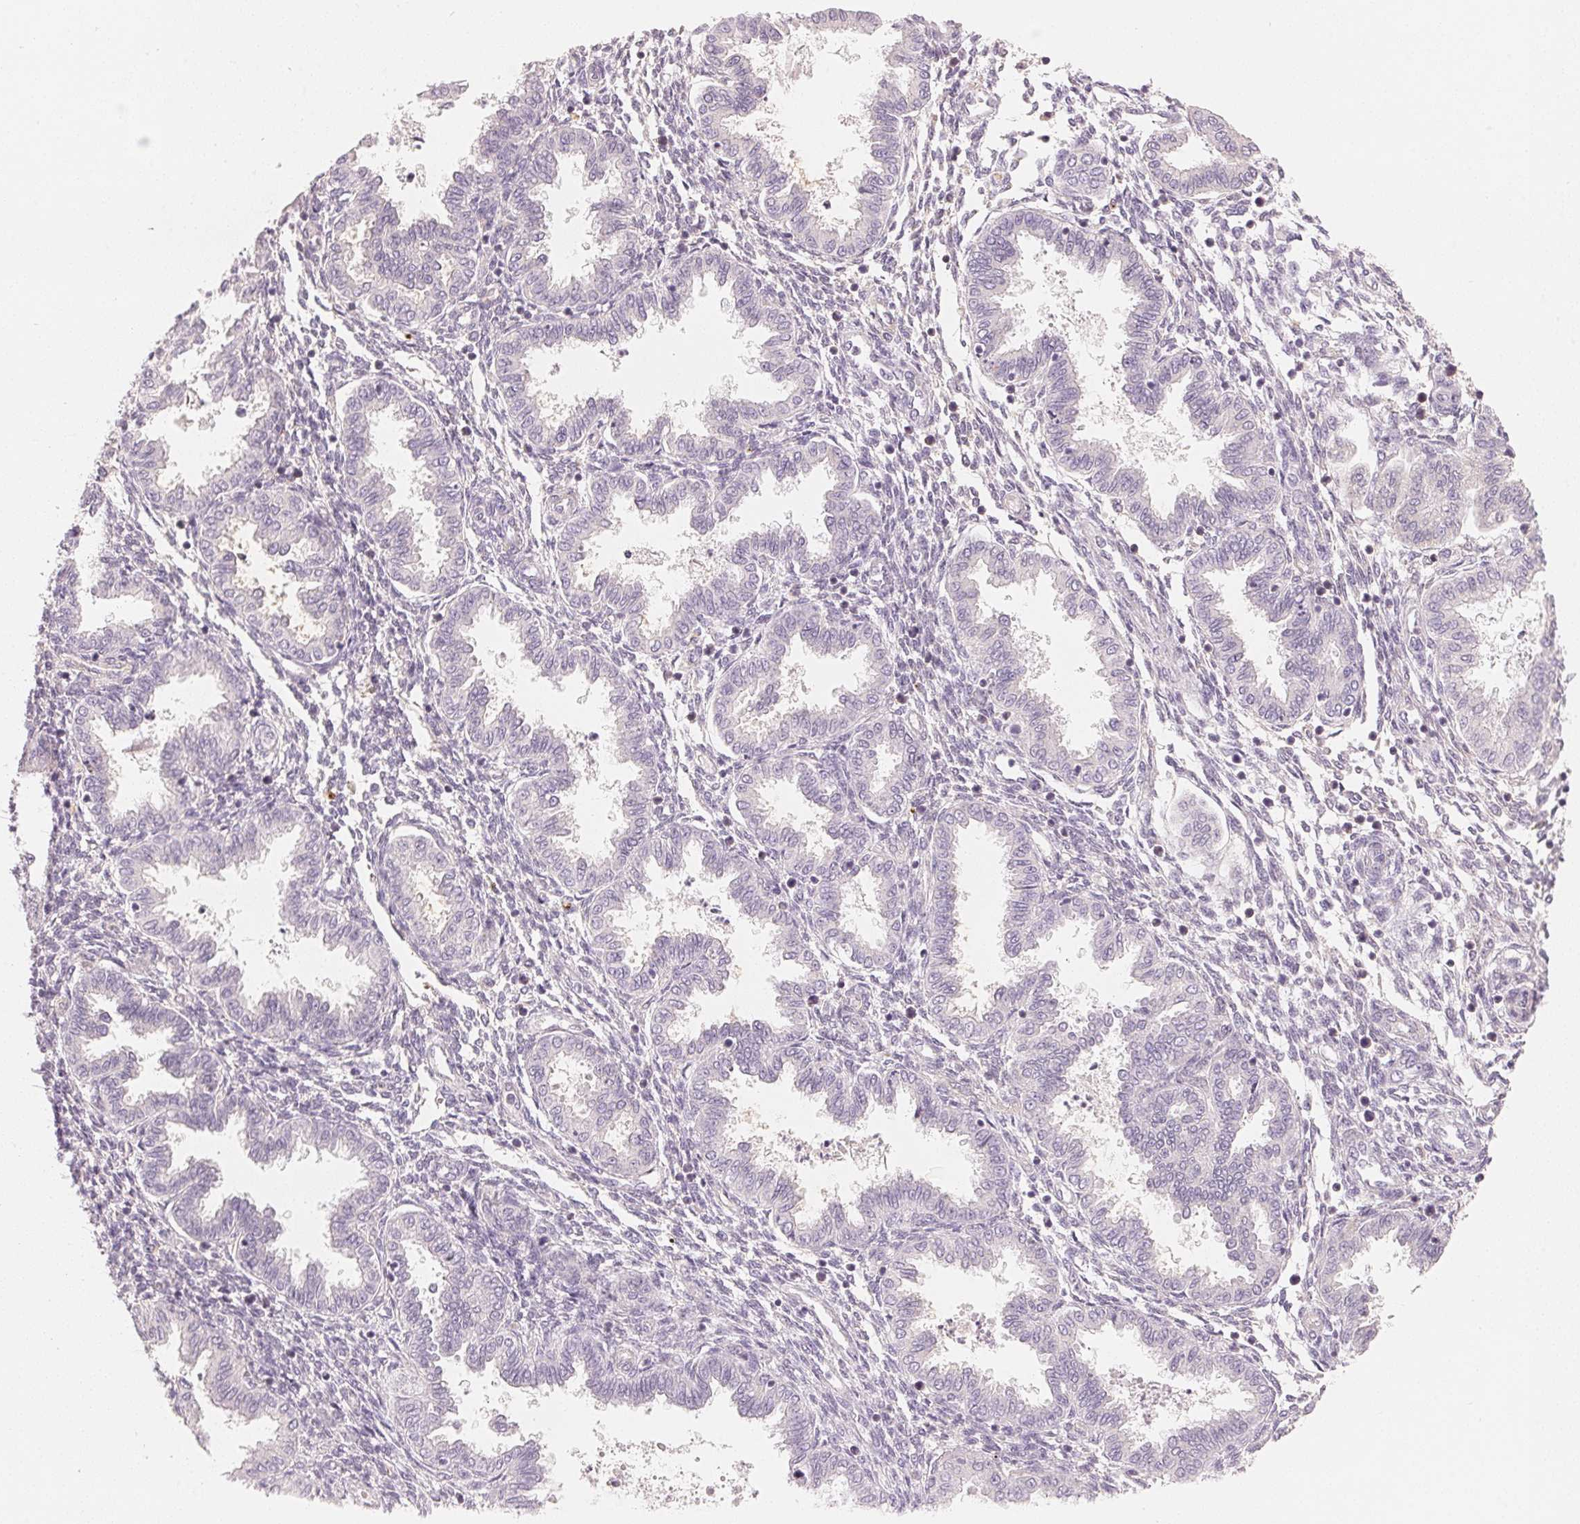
{"staining": {"intensity": "negative", "quantity": "none", "location": "none"}, "tissue": "endometrium", "cell_type": "Cells in endometrial stroma", "image_type": "normal", "snomed": [{"axis": "morphology", "description": "Normal tissue, NOS"}, {"axis": "topography", "description": "Endometrium"}], "caption": "An image of human endometrium is negative for staining in cells in endometrial stroma. (Immunohistochemistry (ihc), brightfield microscopy, high magnification).", "gene": "CFHR2", "patient": {"sex": "female", "age": 33}}